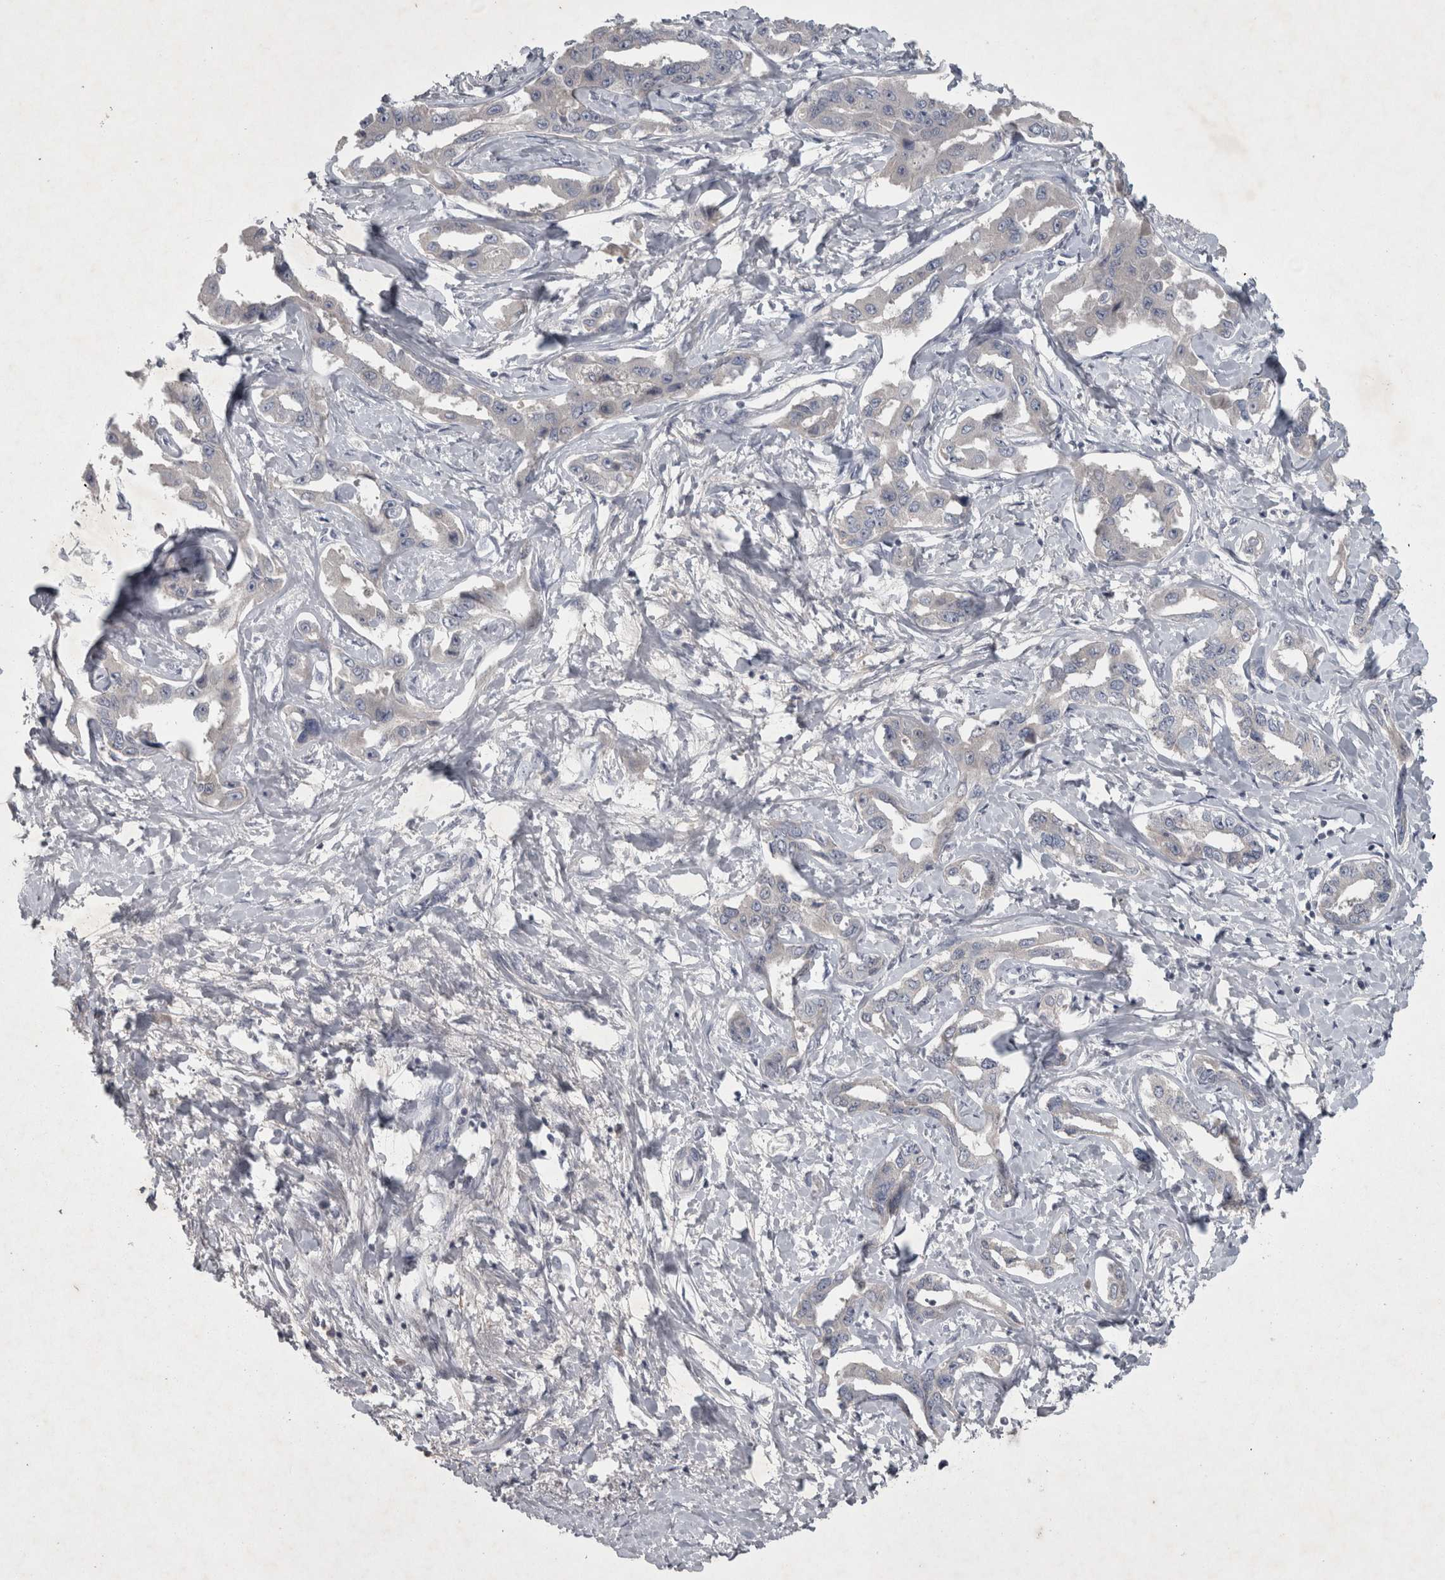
{"staining": {"intensity": "negative", "quantity": "none", "location": "none"}, "tissue": "liver cancer", "cell_type": "Tumor cells", "image_type": "cancer", "snomed": [{"axis": "morphology", "description": "Cholangiocarcinoma"}, {"axis": "topography", "description": "Liver"}], "caption": "DAB immunohistochemical staining of liver cancer reveals no significant expression in tumor cells.", "gene": "ENPP7", "patient": {"sex": "male", "age": 59}}